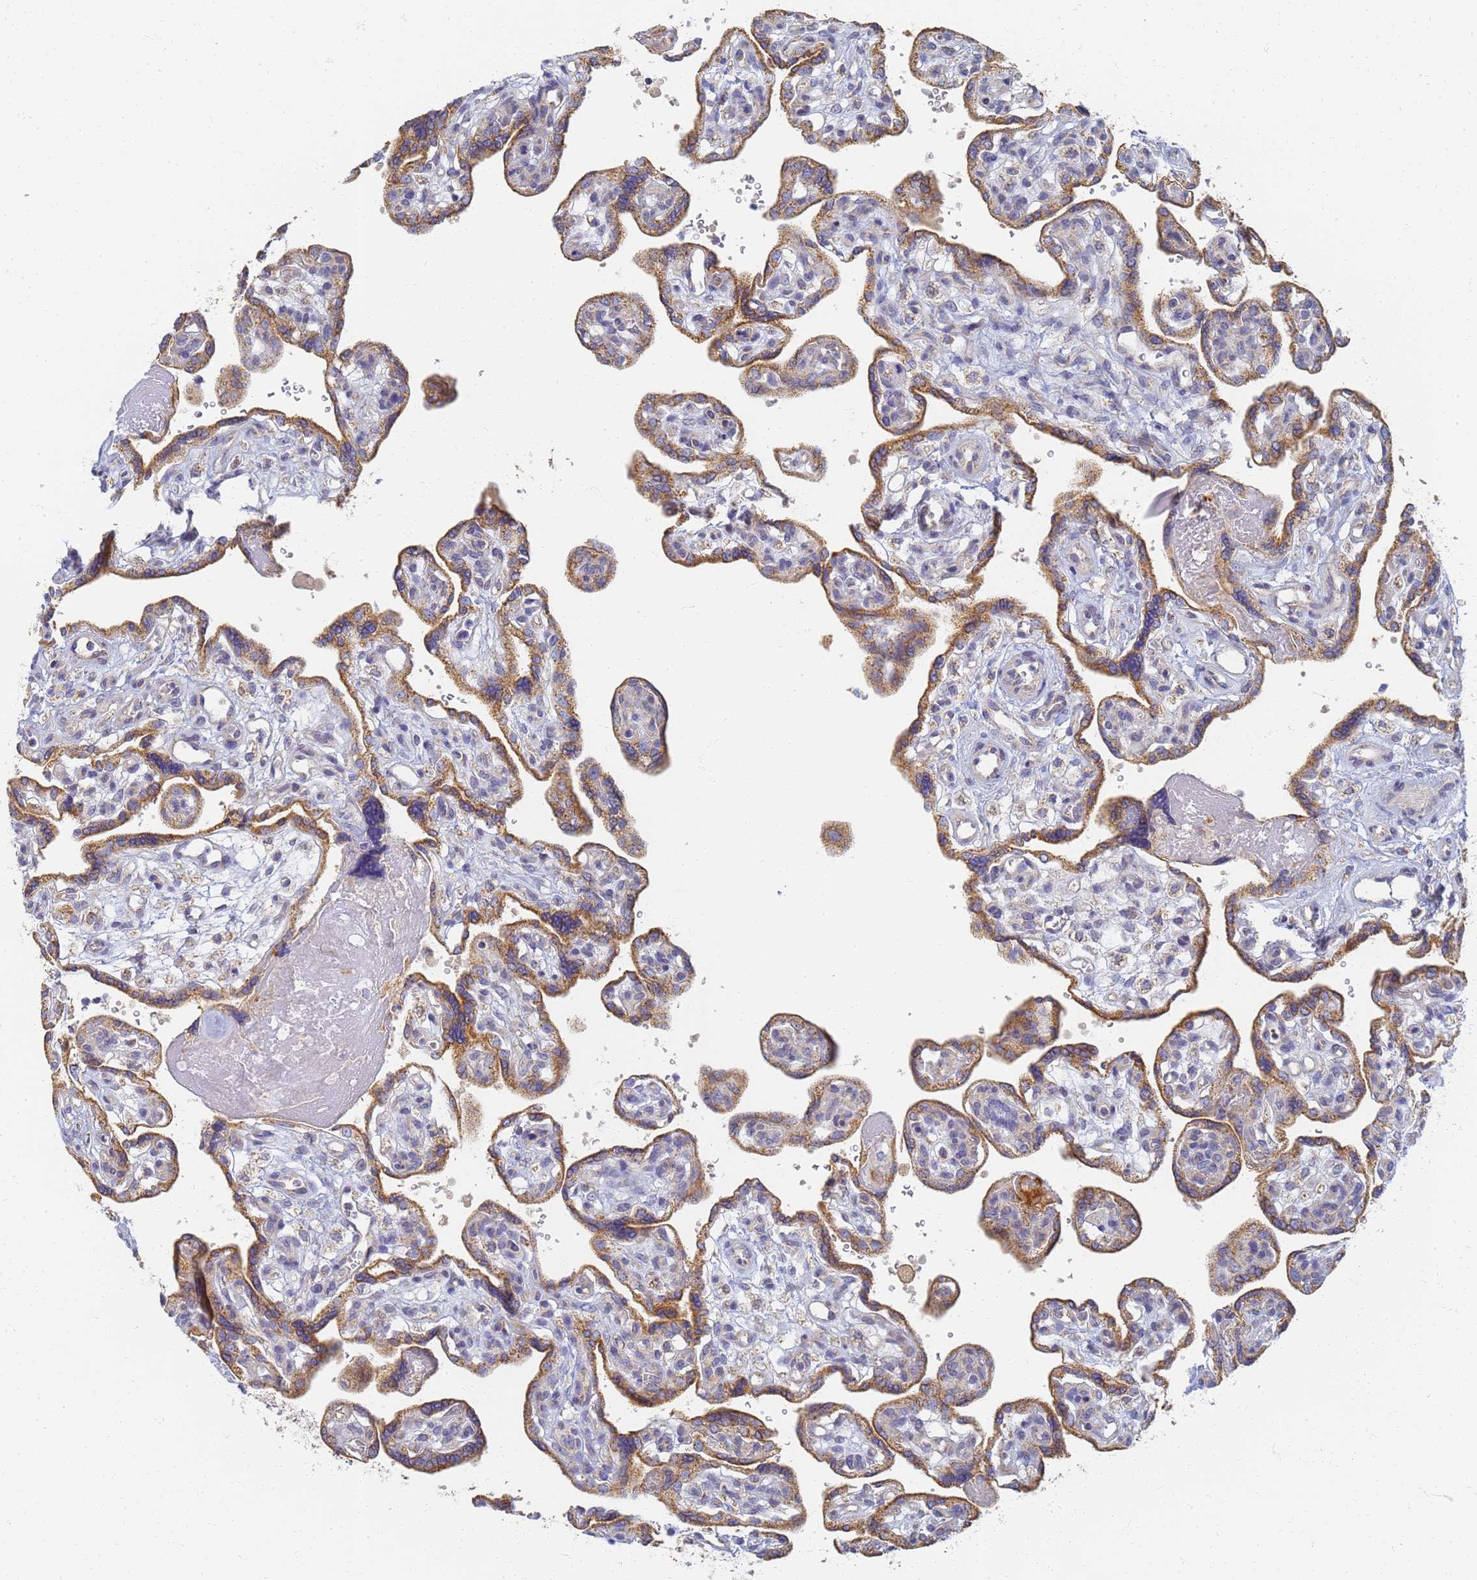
{"staining": {"intensity": "moderate", "quantity": ">75%", "location": "cytoplasmic/membranous"}, "tissue": "placenta", "cell_type": "Trophoblastic cells", "image_type": "normal", "snomed": [{"axis": "morphology", "description": "Normal tissue, NOS"}, {"axis": "topography", "description": "Placenta"}], "caption": "Placenta stained with DAB (3,3'-diaminobenzidine) immunohistochemistry (IHC) demonstrates medium levels of moderate cytoplasmic/membranous positivity in about >75% of trophoblastic cells.", "gene": "UTP23", "patient": {"sex": "female", "age": 39}}